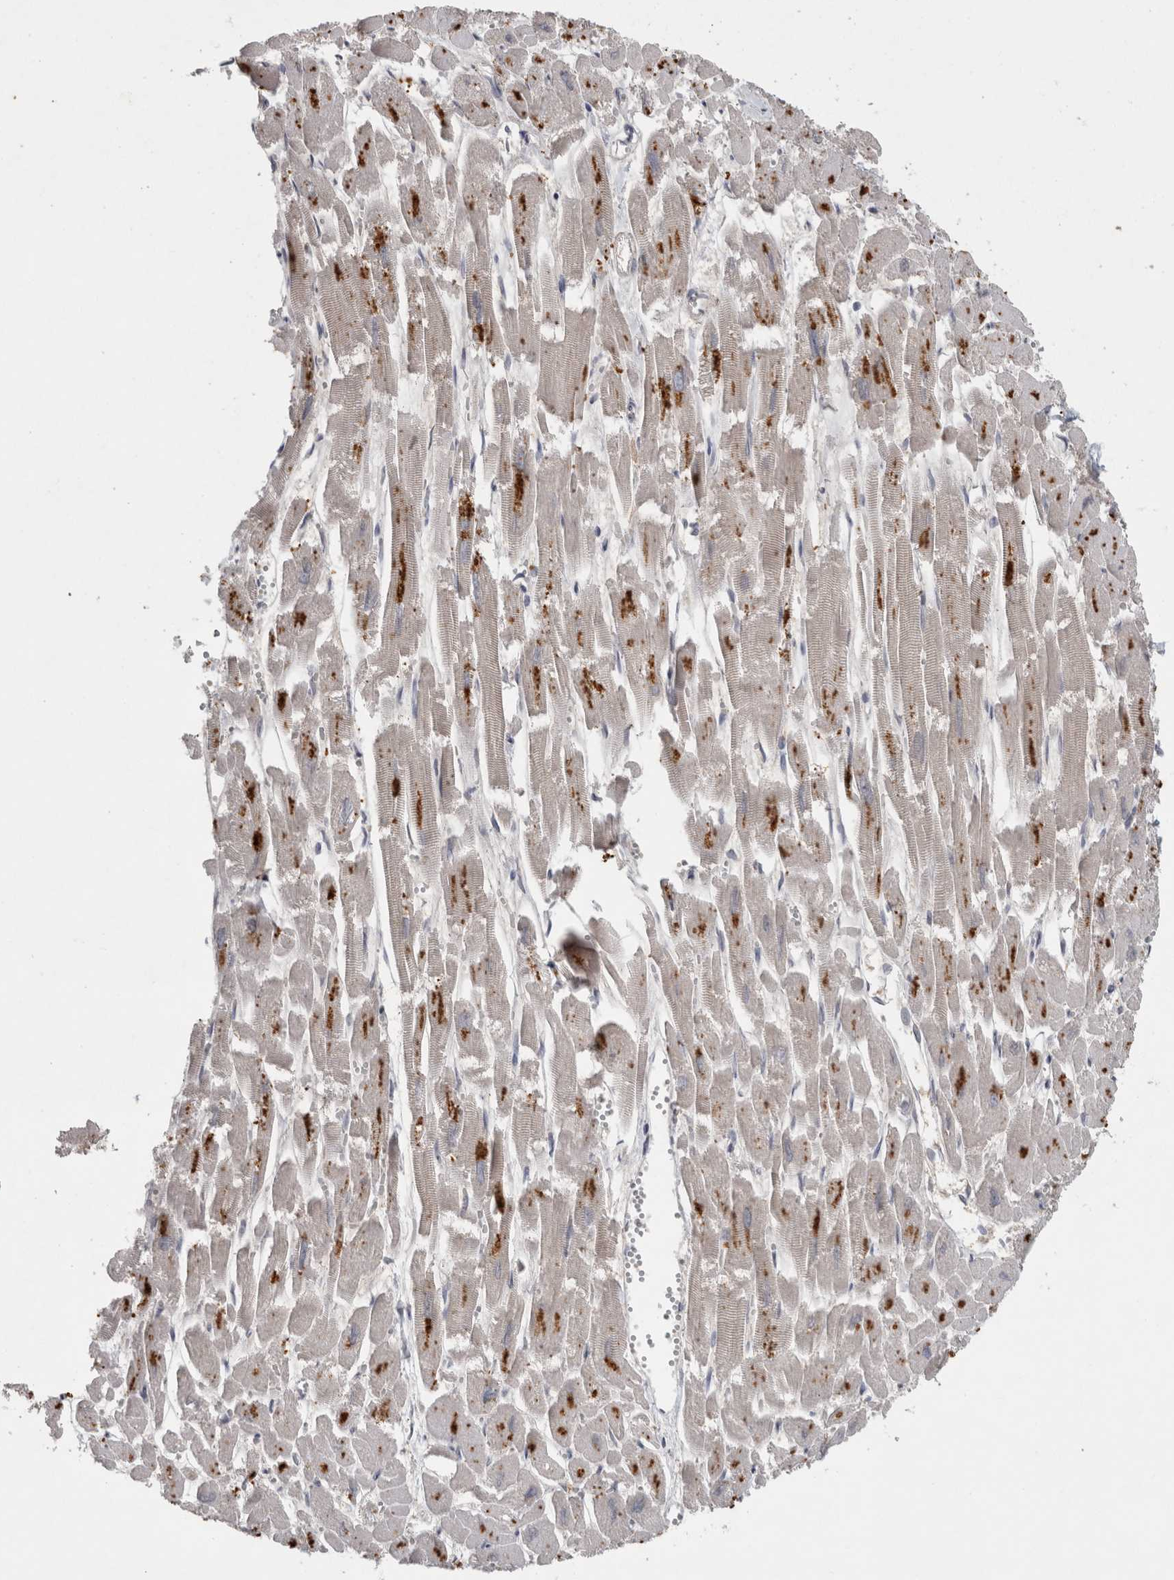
{"staining": {"intensity": "moderate", "quantity": "25%-75%", "location": "cytoplasmic/membranous"}, "tissue": "heart muscle", "cell_type": "Cardiomyocytes", "image_type": "normal", "snomed": [{"axis": "morphology", "description": "Normal tissue, NOS"}, {"axis": "topography", "description": "Heart"}], "caption": "Heart muscle stained with DAB (3,3'-diaminobenzidine) immunohistochemistry (IHC) exhibits medium levels of moderate cytoplasmic/membranous staining in approximately 25%-75% of cardiomyocytes.", "gene": "RHPN1", "patient": {"sex": "male", "age": 54}}